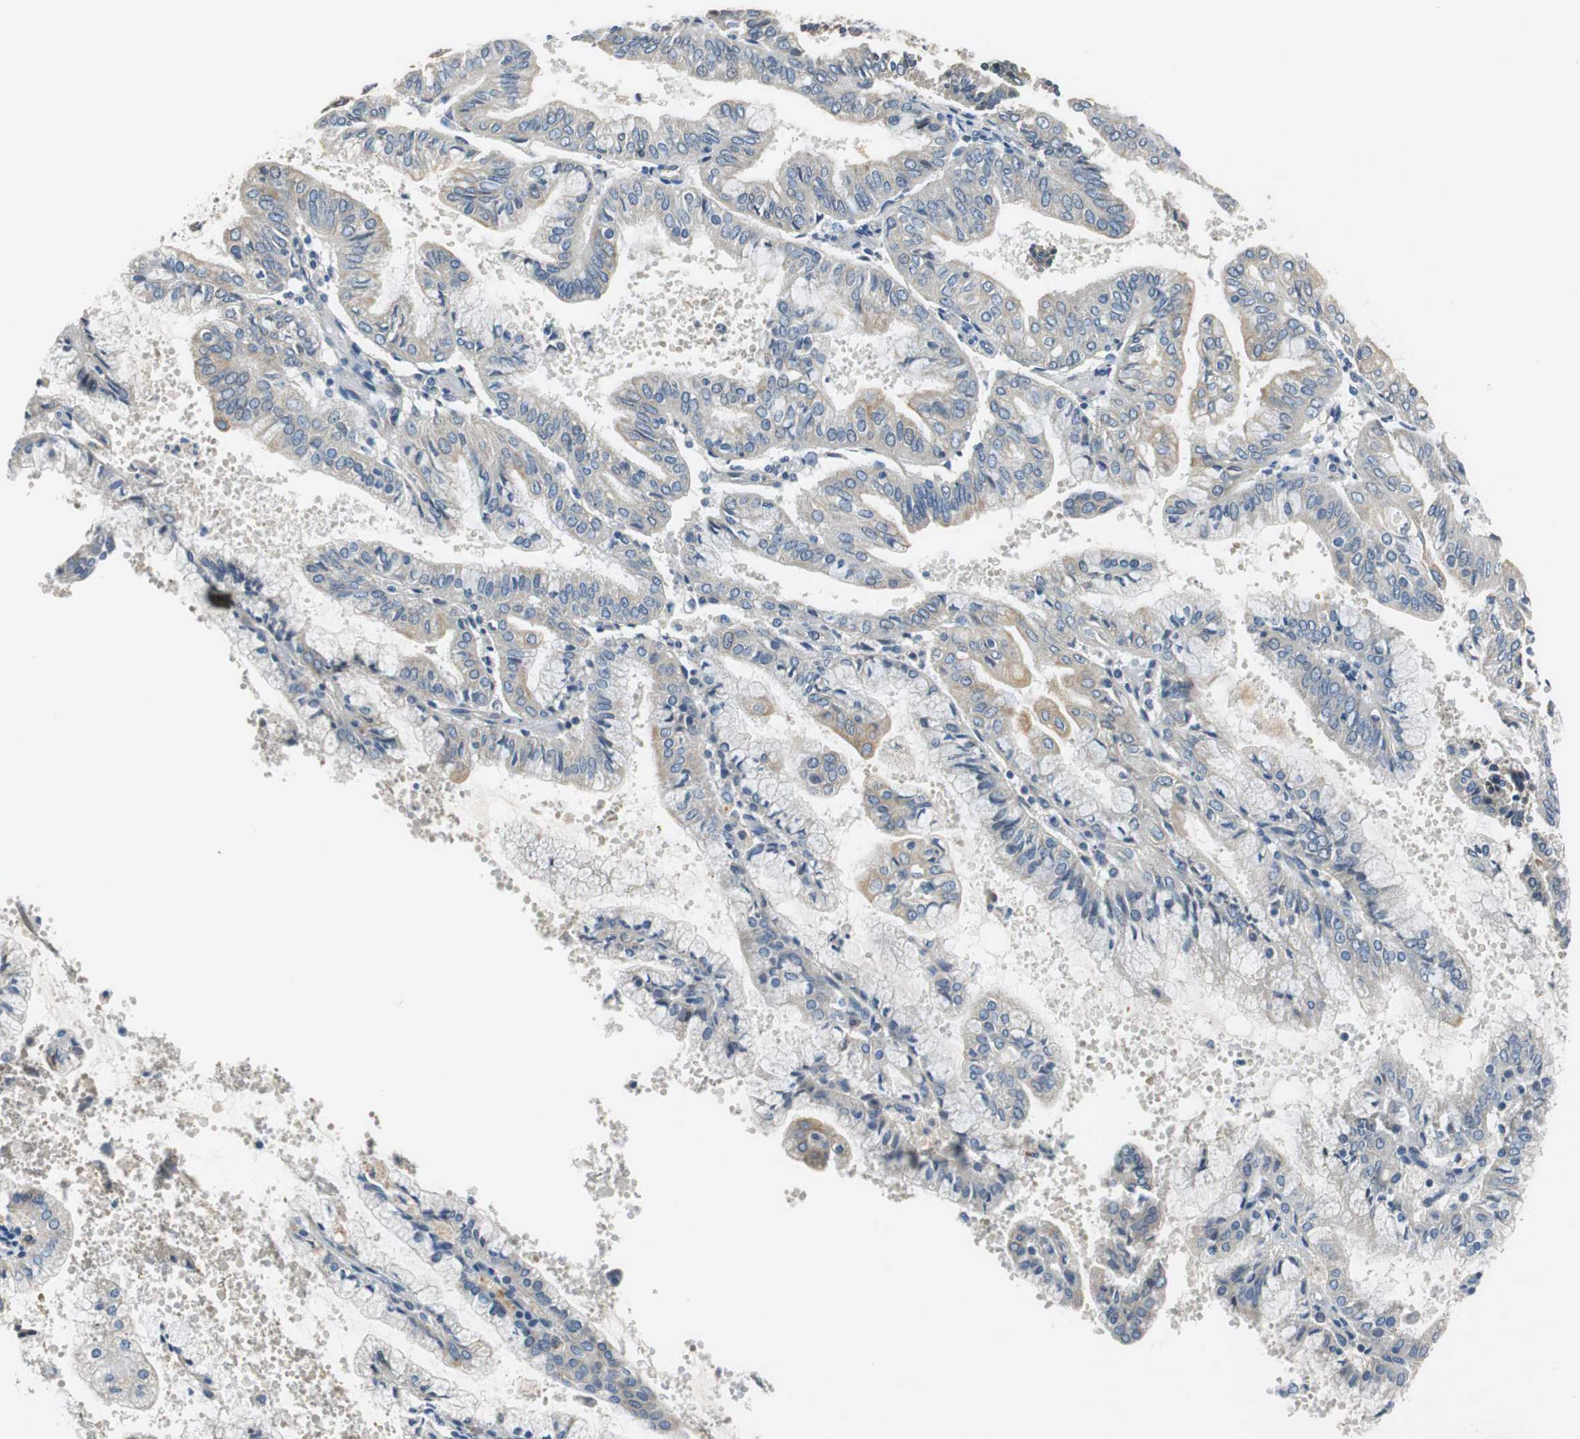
{"staining": {"intensity": "moderate", "quantity": "<25%", "location": "cytoplasmic/membranous"}, "tissue": "endometrial cancer", "cell_type": "Tumor cells", "image_type": "cancer", "snomed": [{"axis": "morphology", "description": "Adenocarcinoma, NOS"}, {"axis": "topography", "description": "Endometrium"}], "caption": "An immunohistochemistry micrograph of neoplastic tissue is shown. Protein staining in brown labels moderate cytoplasmic/membranous positivity in adenocarcinoma (endometrial) within tumor cells. (DAB (3,3'-diaminobenzidine) = brown stain, brightfield microscopy at high magnification).", "gene": "FADS2", "patient": {"sex": "female", "age": 63}}